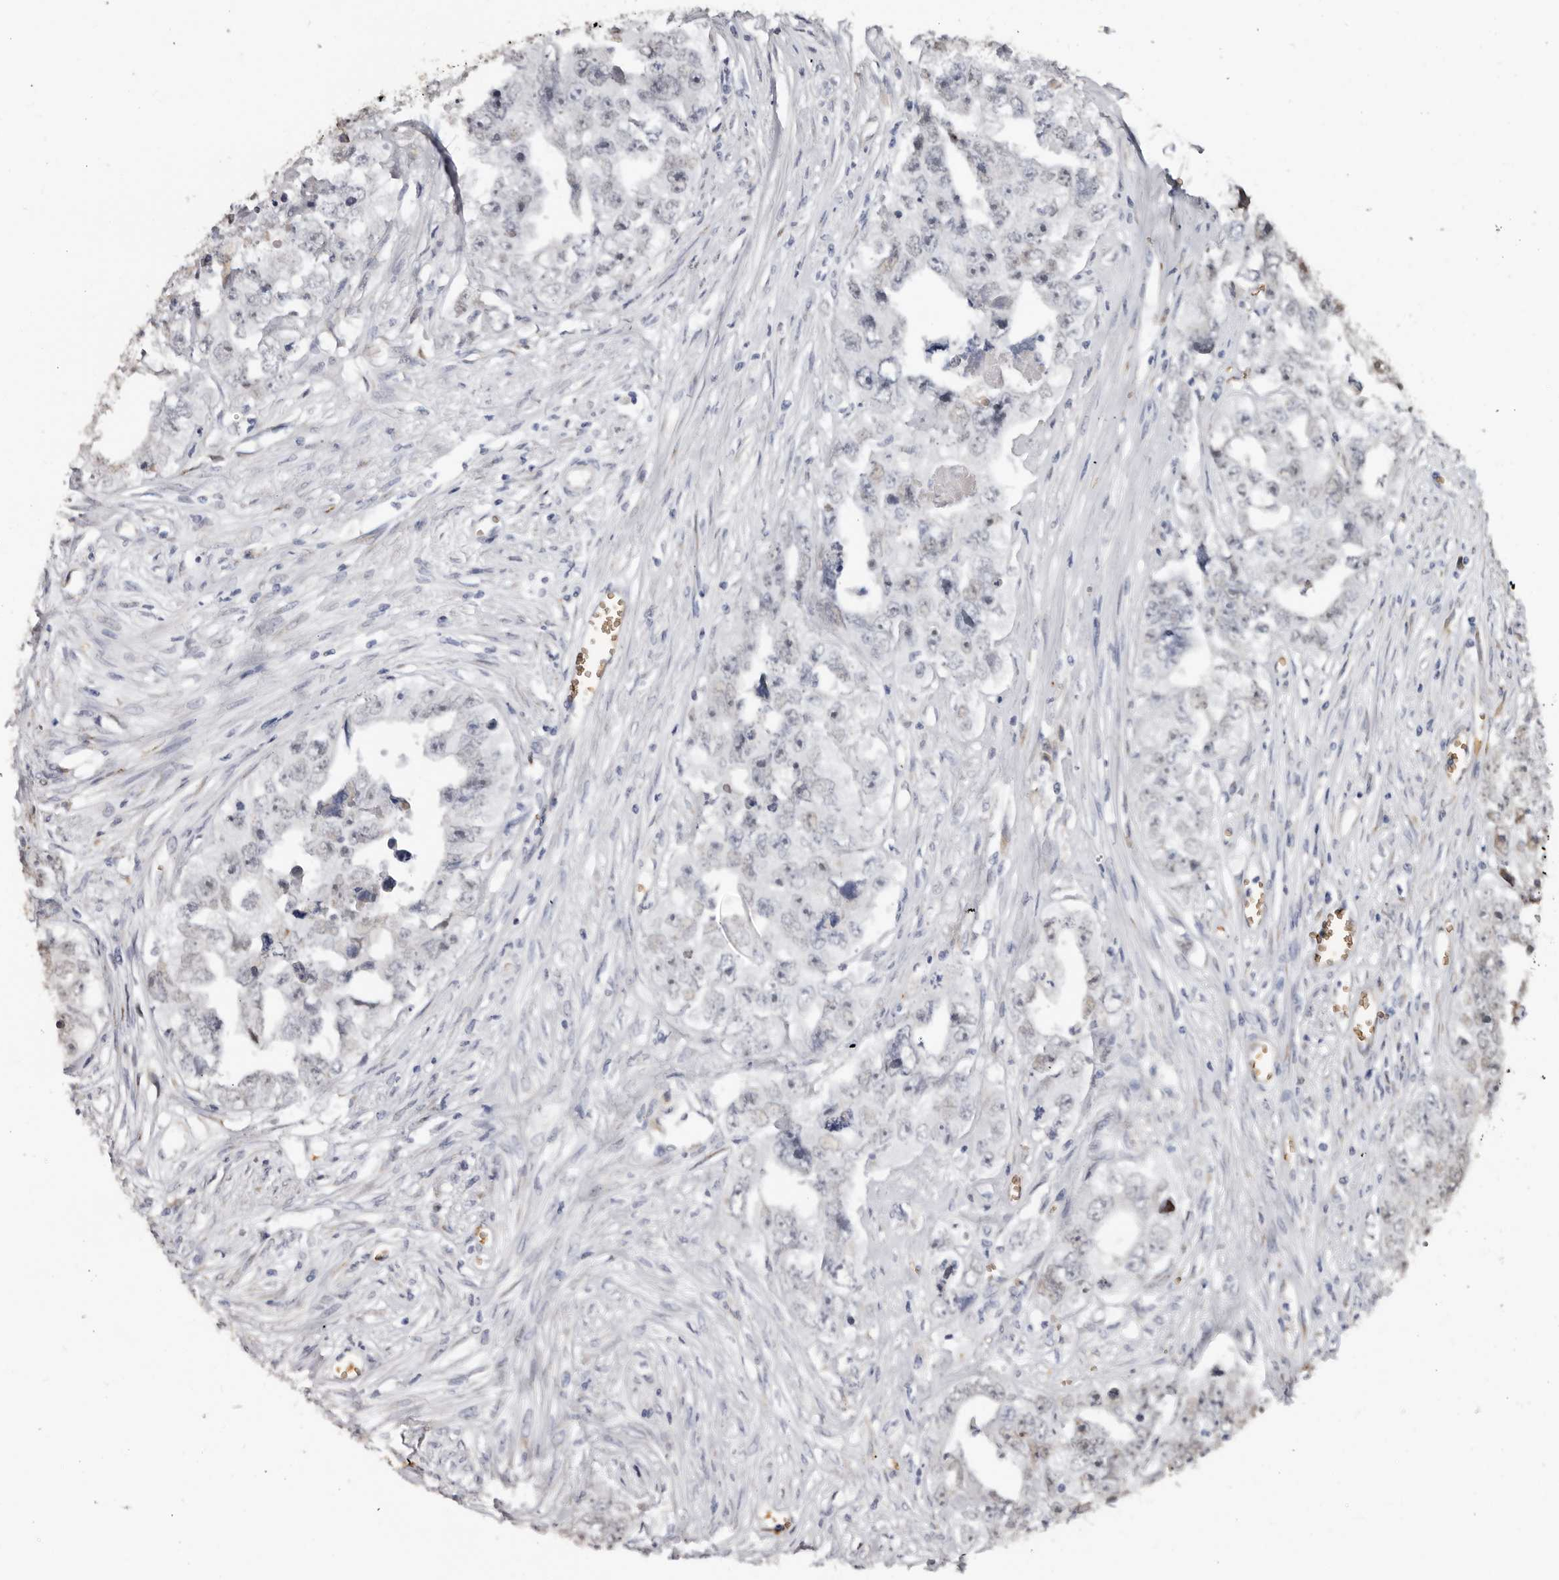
{"staining": {"intensity": "negative", "quantity": "none", "location": "none"}, "tissue": "testis cancer", "cell_type": "Tumor cells", "image_type": "cancer", "snomed": [{"axis": "morphology", "description": "Seminoma, NOS"}, {"axis": "morphology", "description": "Carcinoma, Embryonal, NOS"}, {"axis": "topography", "description": "Testis"}], "caption": "The image demonstrates no significant positivity in tumor cells of testis embryonal carcinoma. (DAB (3,3'-diaminobenzidine) immunohistochemistry (IHC) with hematoxylin counter stain).", "gene": "ENTREP1", "patient": {"sex": "male", "age": 43}}